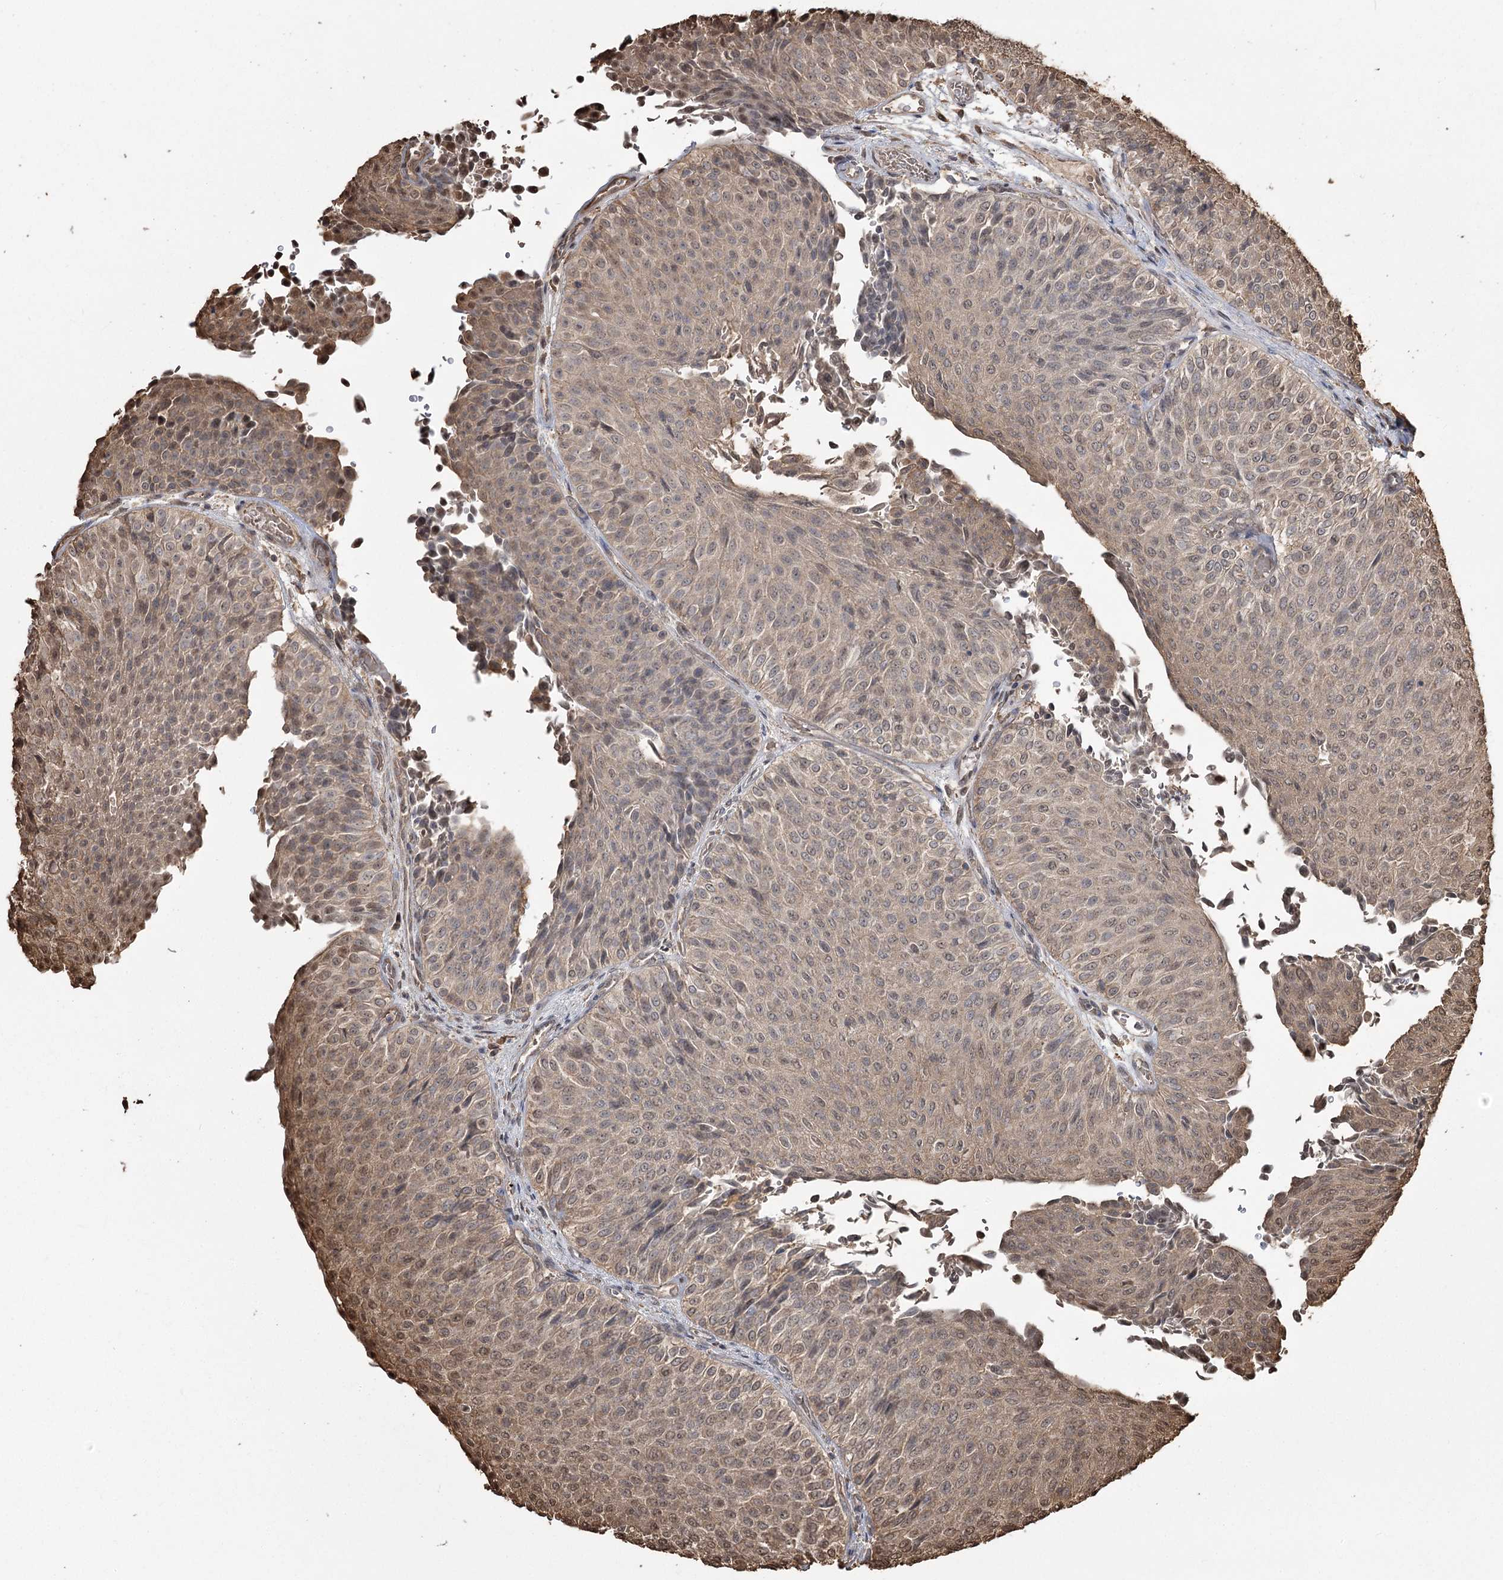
{"staining": {"intensity": "weak", "quantity": ">75%", "location": "cytoplasmic/membranous,nuclear"}, "tissue": "urothelial cancer", "cell_type": "Tumor cells", "image_type": "cancer", "snomed": [{"axis": "morphology", "description": "Urothelial carcinoma, Low grade"}, {"axis": "topography", "description": "Urinary bladder"}], "caption": "Brown immunohistochemical staining in urothelial cancer exhibits weak cytoplasmic/membranous and nuclear positivity in about >75% of tumor cells.", "gene": "PLCH1", "patient": {"sex": "male", "age": 78}}